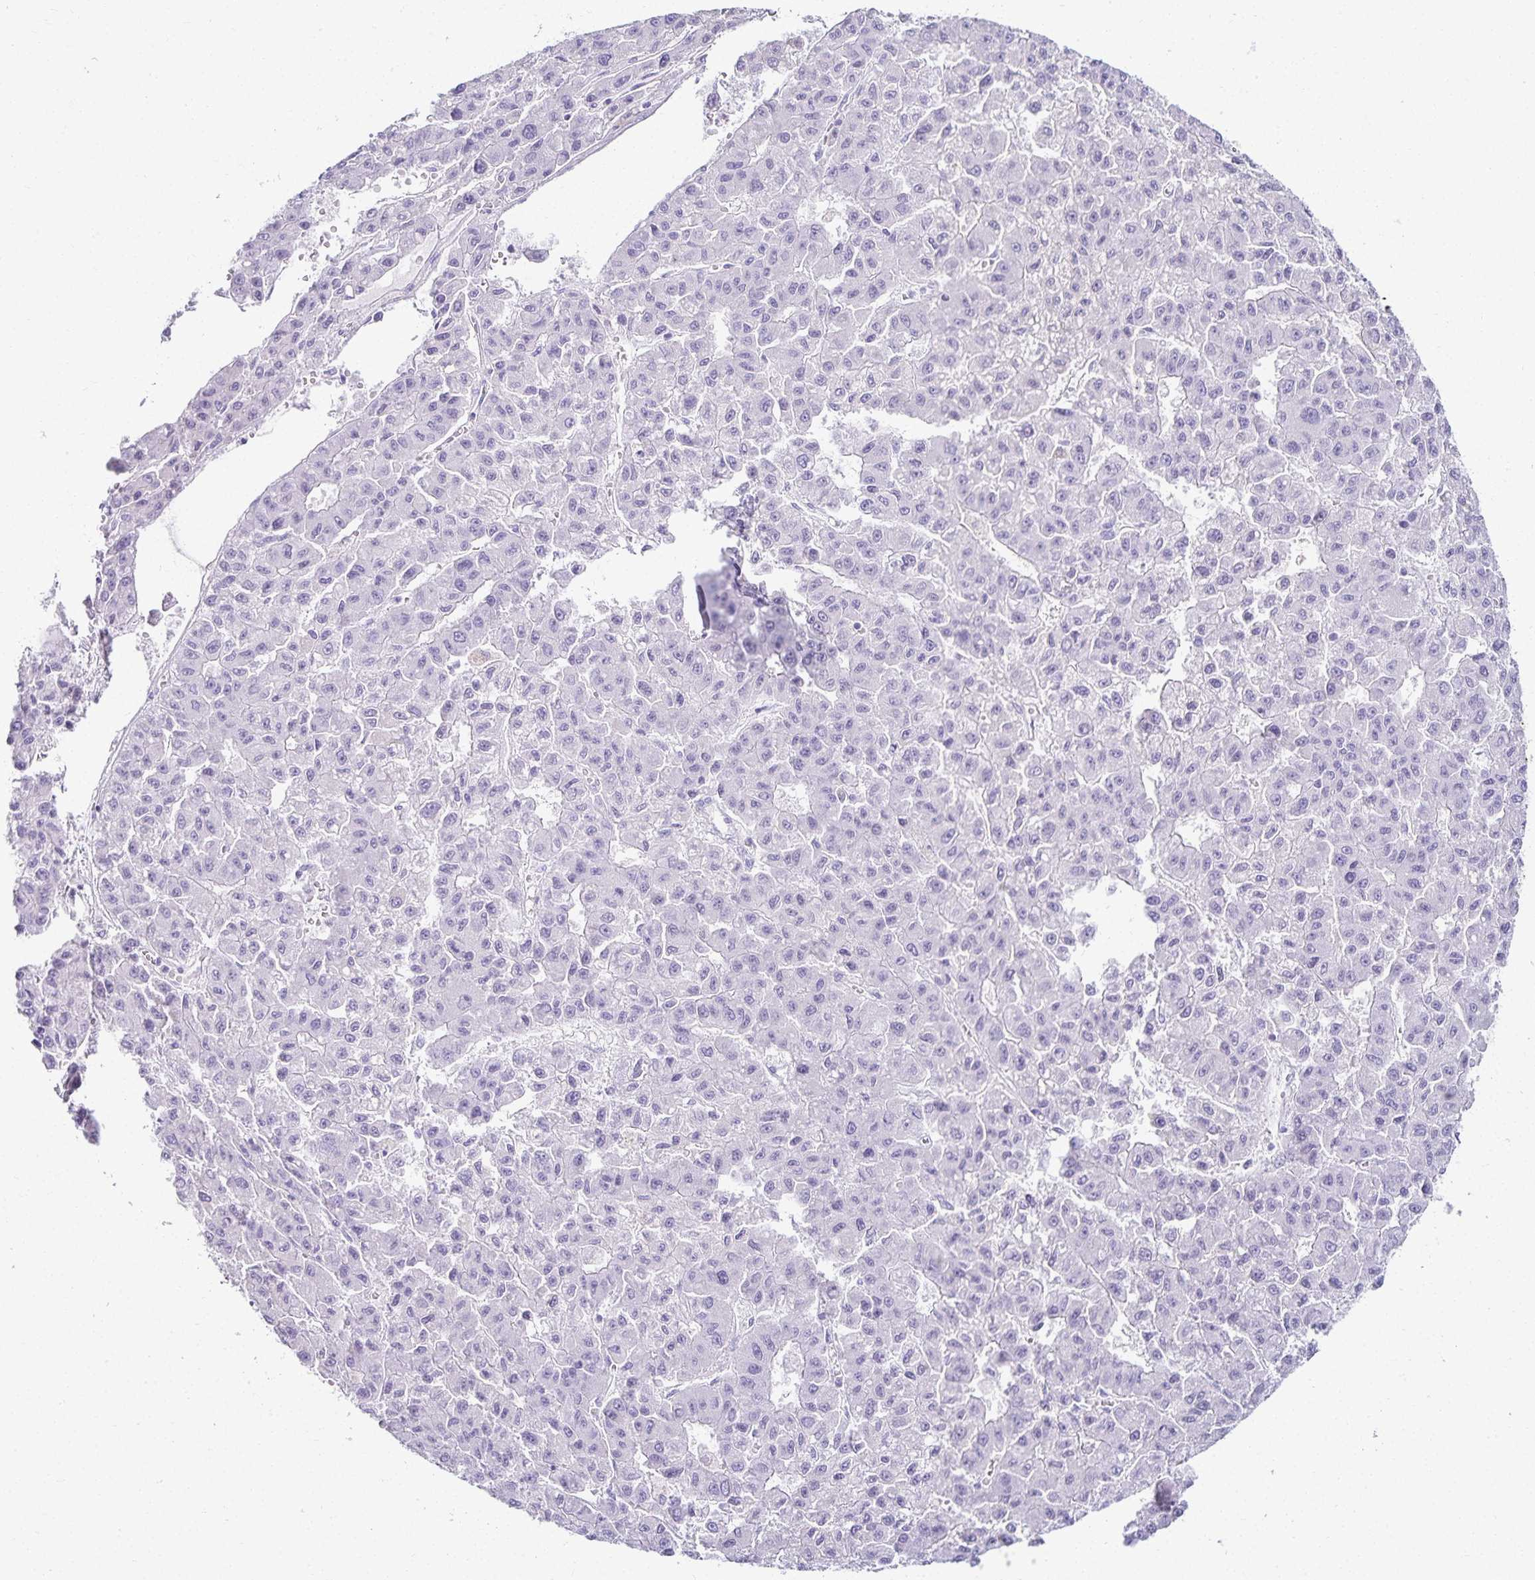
{"staining": {"intensity": "negative", "quantity": "none", "location": "none"}, "tissue": "liver cancer", "cell_type": "Tumor cells", "image_type": "cancer", "snomed": [{"axis": "morphology", "description": "Carcinoma, Hepatocellular, NOS"}, {"axis": "topography", "description": "Liver"}], "caption": "IHC histopathology image of human liver hepatocellular carcinoma stained for a protein (brown), which exhibits no staining in tumor cells.", "gene": "GP2", "patient": {"sex": "male", "age": 70}}